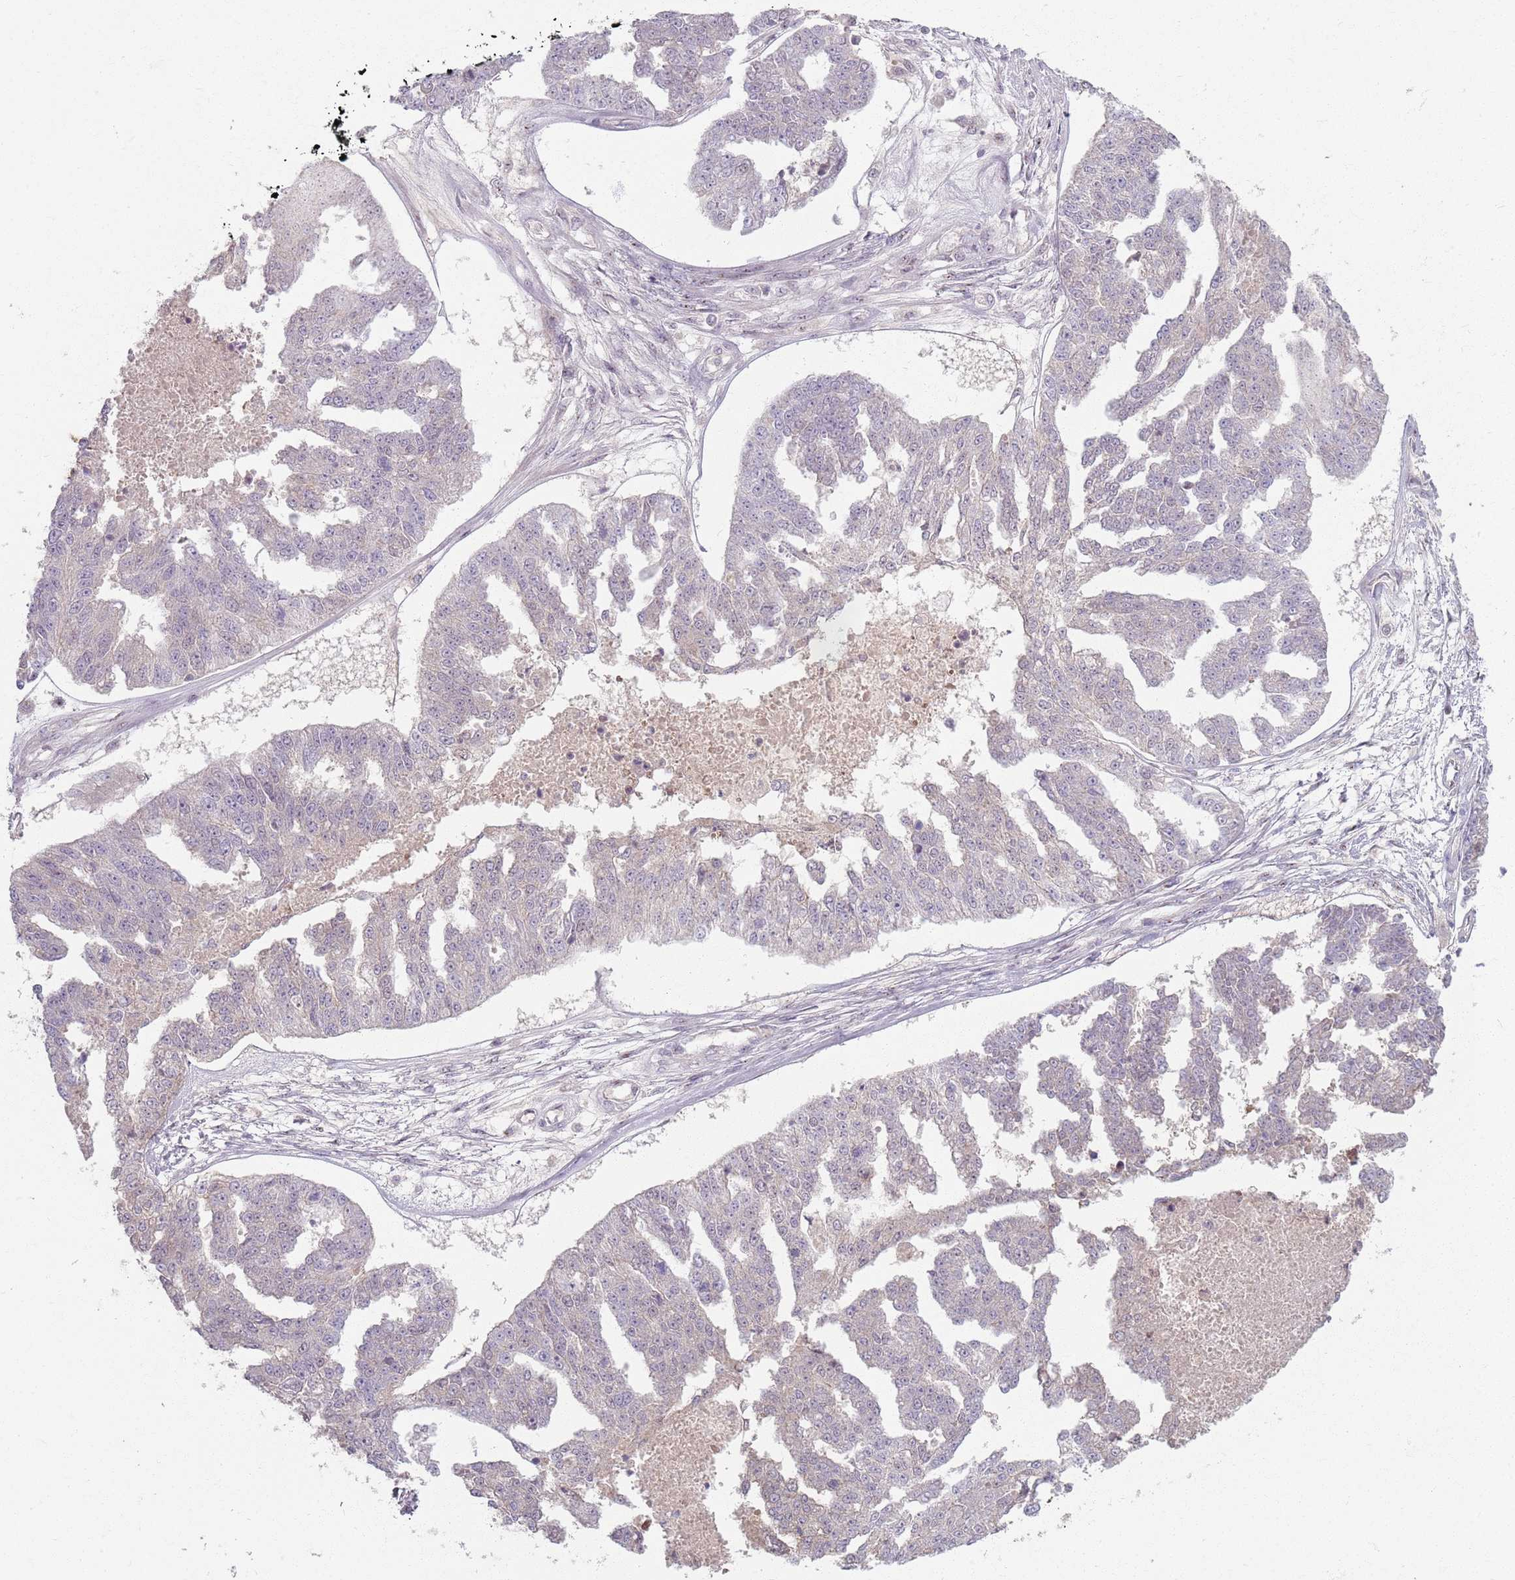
{"staining": {"intensity": "negative", "quantity": "none", "location": "none"}, "tissue": "ovarian cancer", "cell_type": "Tumor cells", "image_type": "cancer", "snomed": [{"axis": "morphology", "description": "Cystadenocarcinoma, serous, NOS"}, {"axis": "topography", "description": "Ovary"}], "caption": "The immunohistochemistry micrograph has no significant positivity in tumor cells of ovarian serous cystadenocarcinoma tissue.", "gene": "ZDHHC2", "patient": {"sex": "female", "age": 58}}